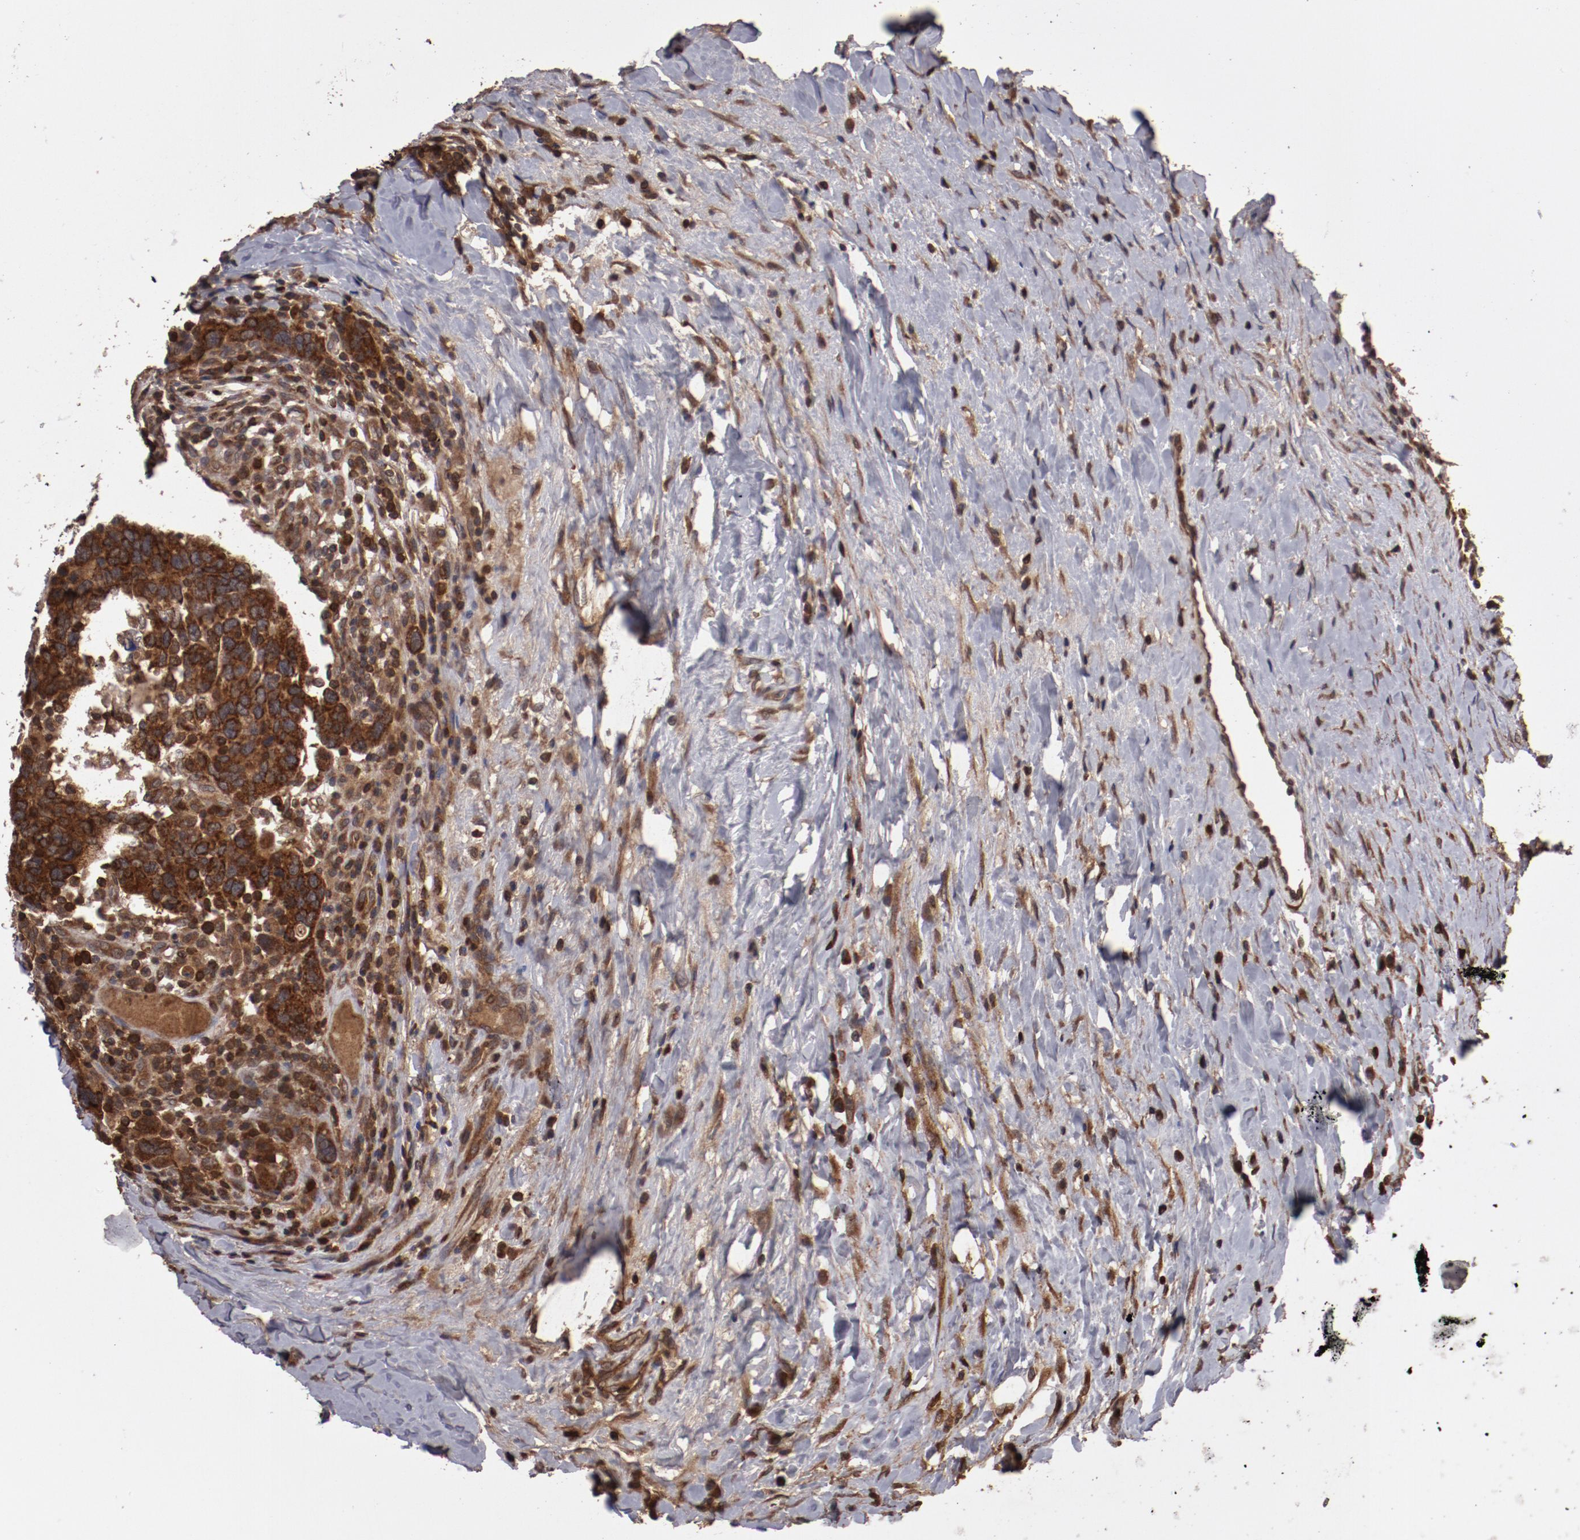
{"staining": {"intensity": "strong", "quantity": ">75%", "location": "cytoplasmic/membranous"}, "tissue": "breast cancer", "cell_type": "Tumor cells", "image_type": "cancer", "snomed": [{"axis": "morphology", "description": "Duct carcinoma"}, {"axis": "topography", "description": "Breast"}], "caption": "A brown stain highlights strong cytoplasmic/membranous staining of a protein in human breast cancer (invasive ductal carcinoma) tumor cells.", "gene": "RPS6KA6", "patient": {"sex": "female", "age": 37}}